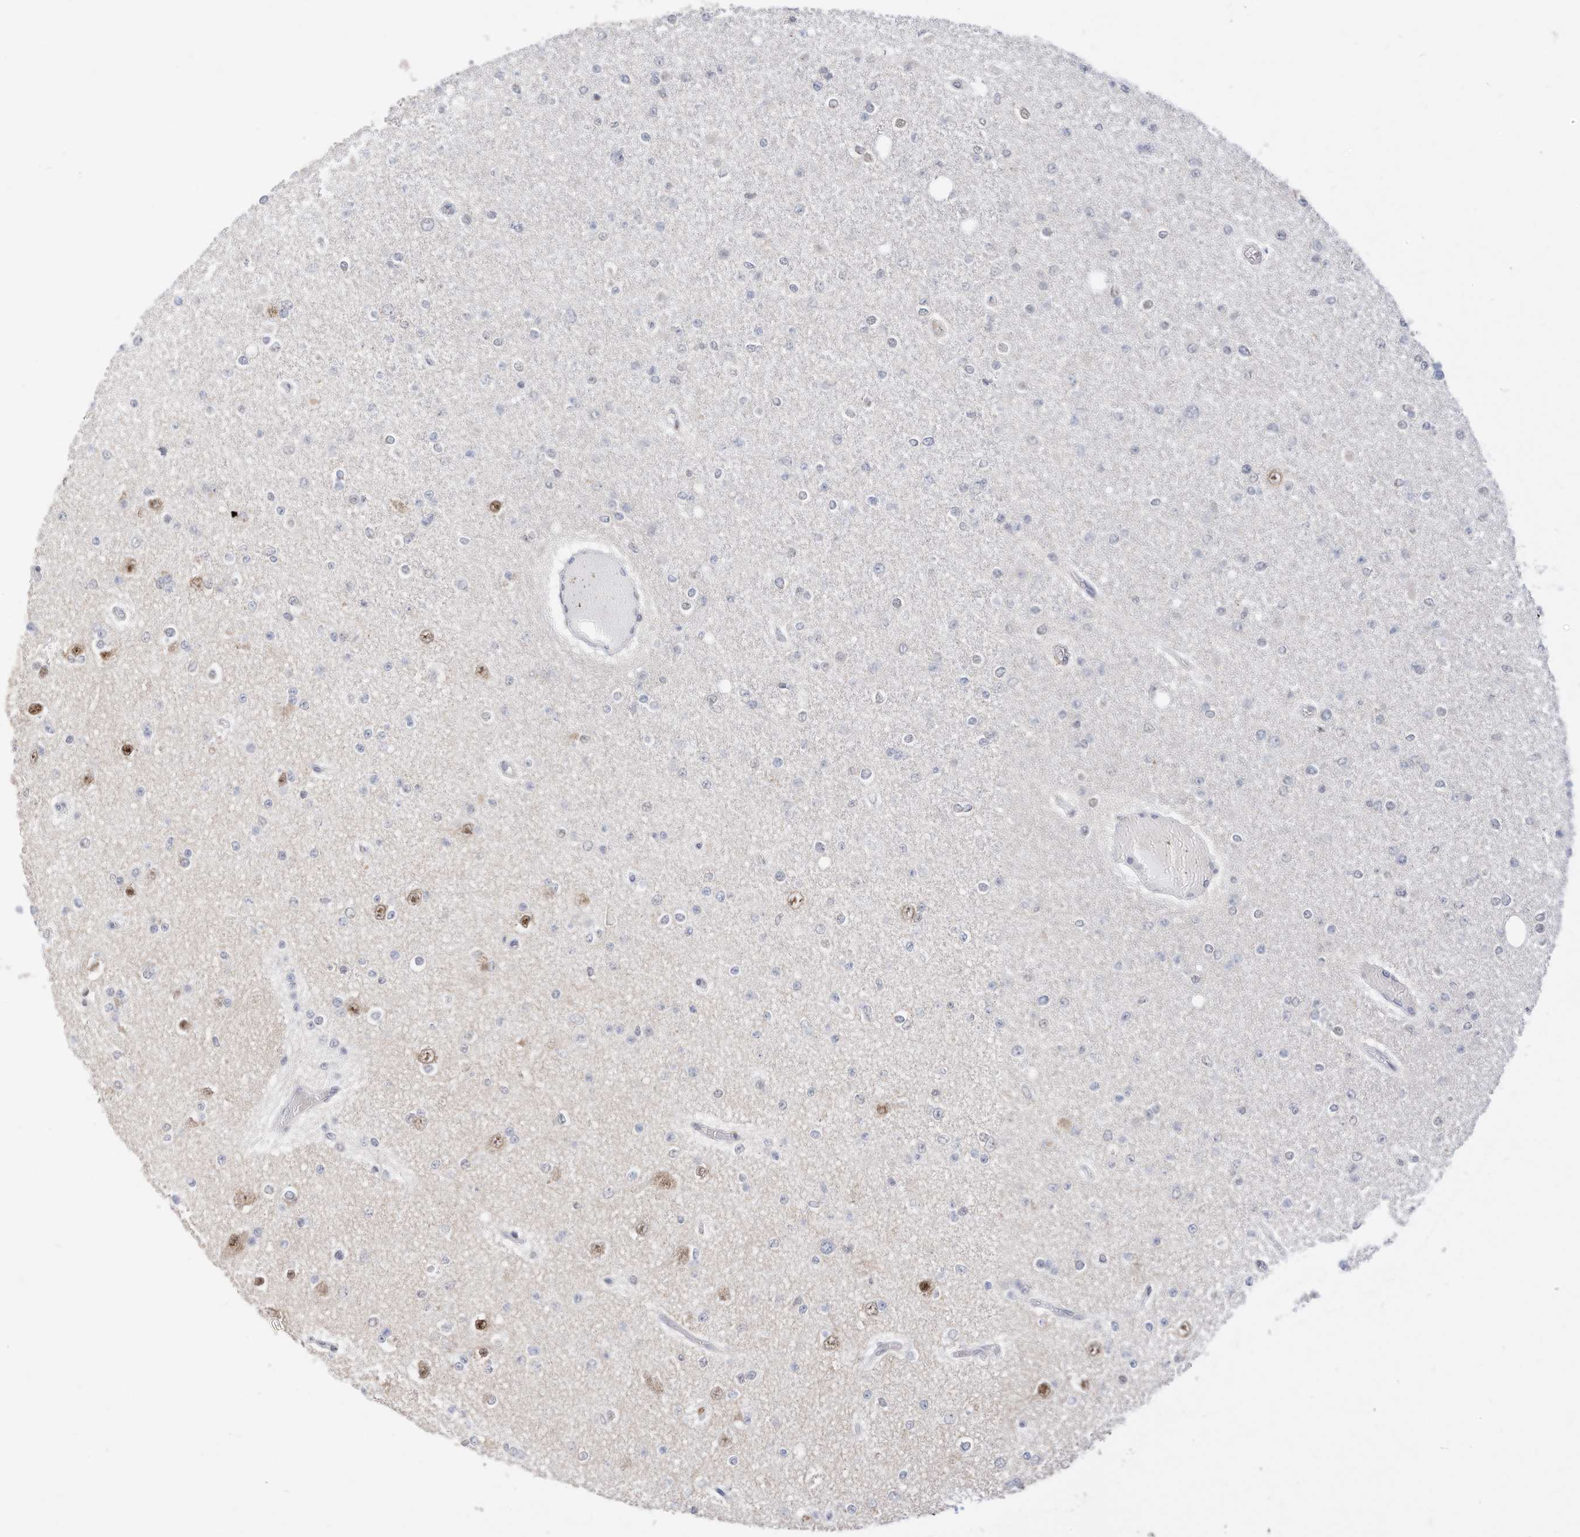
{"staining": {"intensity": "negative", "quantity": "none", "location": "none"}, "tissue": "glioma", "cell_type": "Tumor cells", "image_type": "cancer", "snomed": [{"axis": "morphology", "description": "Glioma, malignant, Low grade"}, {"axis": "topography", "description": "Brain"}], "caption": "This is an immunohistochemistry (IHC) micrograph of glioma. There is no expression in tumor cells.", "gene": "OGT", "patient": {"sex": "female", "age": 22}}